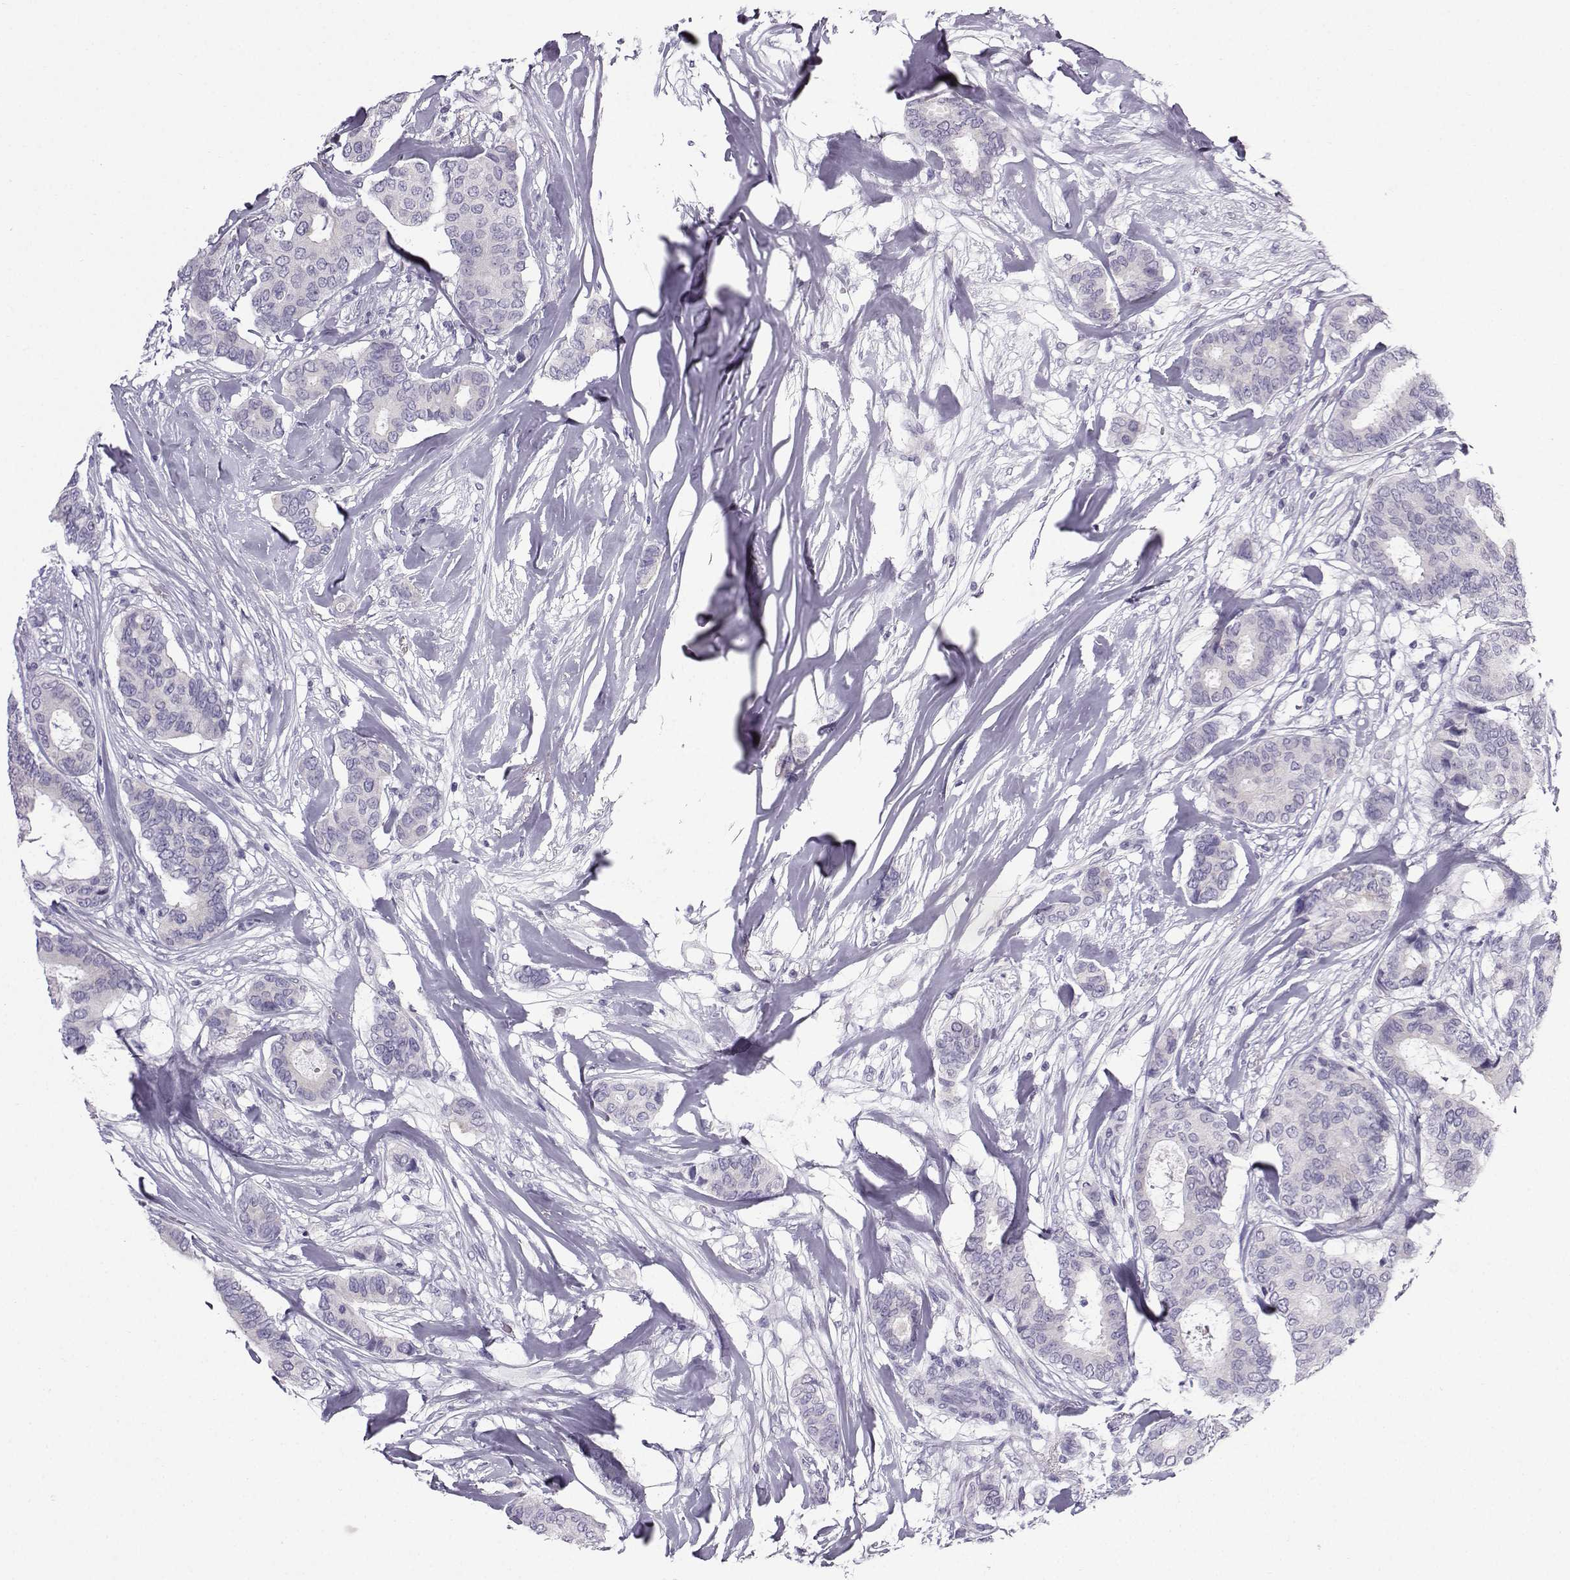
{"staining": {"intensity": "negative", "quantity": "none", "location": "none"}, "tissue": "breast cancer", "cell_type": "Tumor cells", "image_type": "cancer", "snomed": [{"axis": "morphology", "description": "Duct carcinoma"}, {"axis": "topography", "description": "Breast"}], "caption": "Intraductal carcinoma (breast) was stained to show a protein in brown. There is no significant staining in tumor cells.", "gene": "ZBTB8B", "patient": {"sex": "female", "age": 75}}